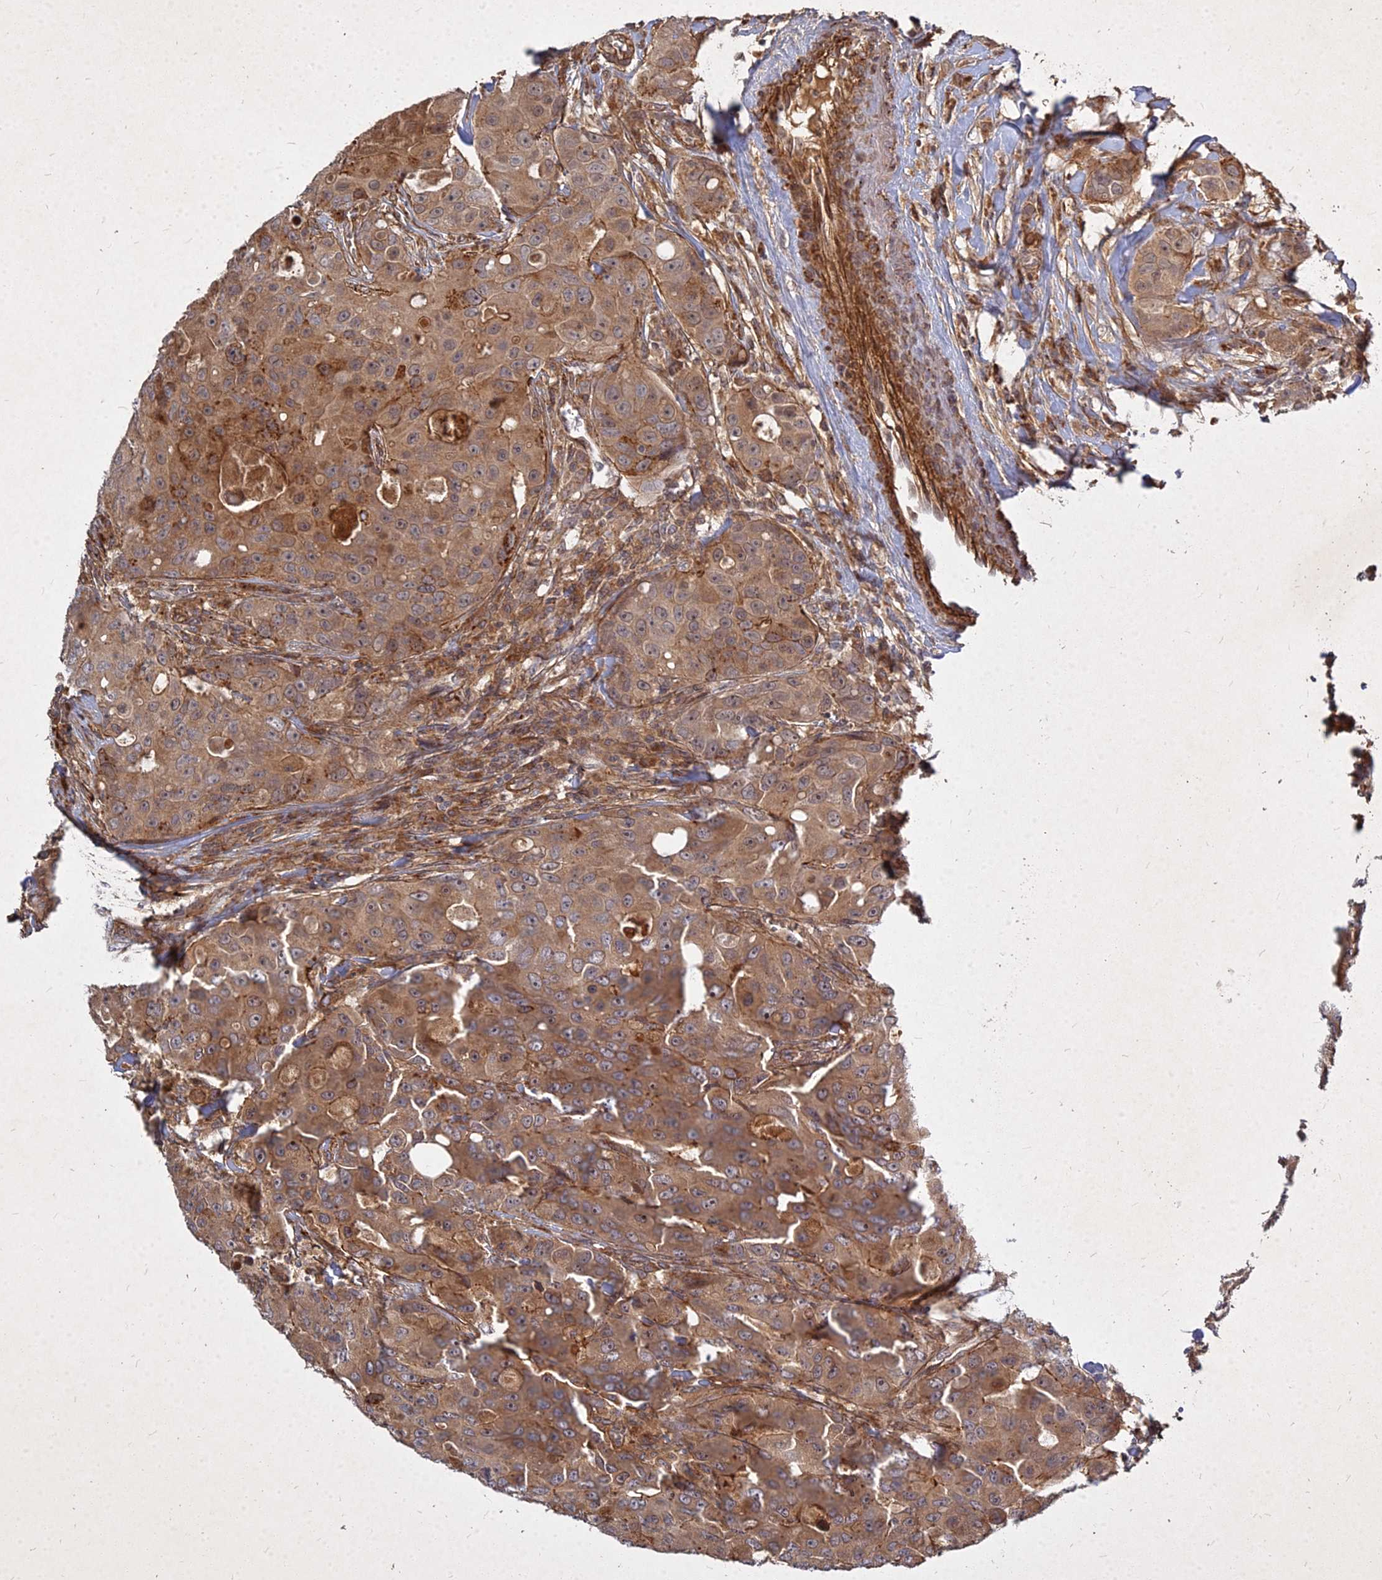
{"staining": {"intensity": "moderate", "quantity": ">75%", "location": "cytoplasmic/membranous"}, "tissue": "breast cancer", "cell_type": "Tumor cells", "image_type": "cancer", "snomed": [{"axis": "morphology", "description": "Duct carcinoma"}, {"axis": "topography", "description": "Breast"}], "caption": "Infiltrating ductal carcinoma (breast) was stained to show a protein in brown. There is medium levels of moderate cytoplasmic/membranous staining in approximately >75% of tumor cells.", "gene": "UBE2W", "patient": {"sex": "female", "age": 43}}